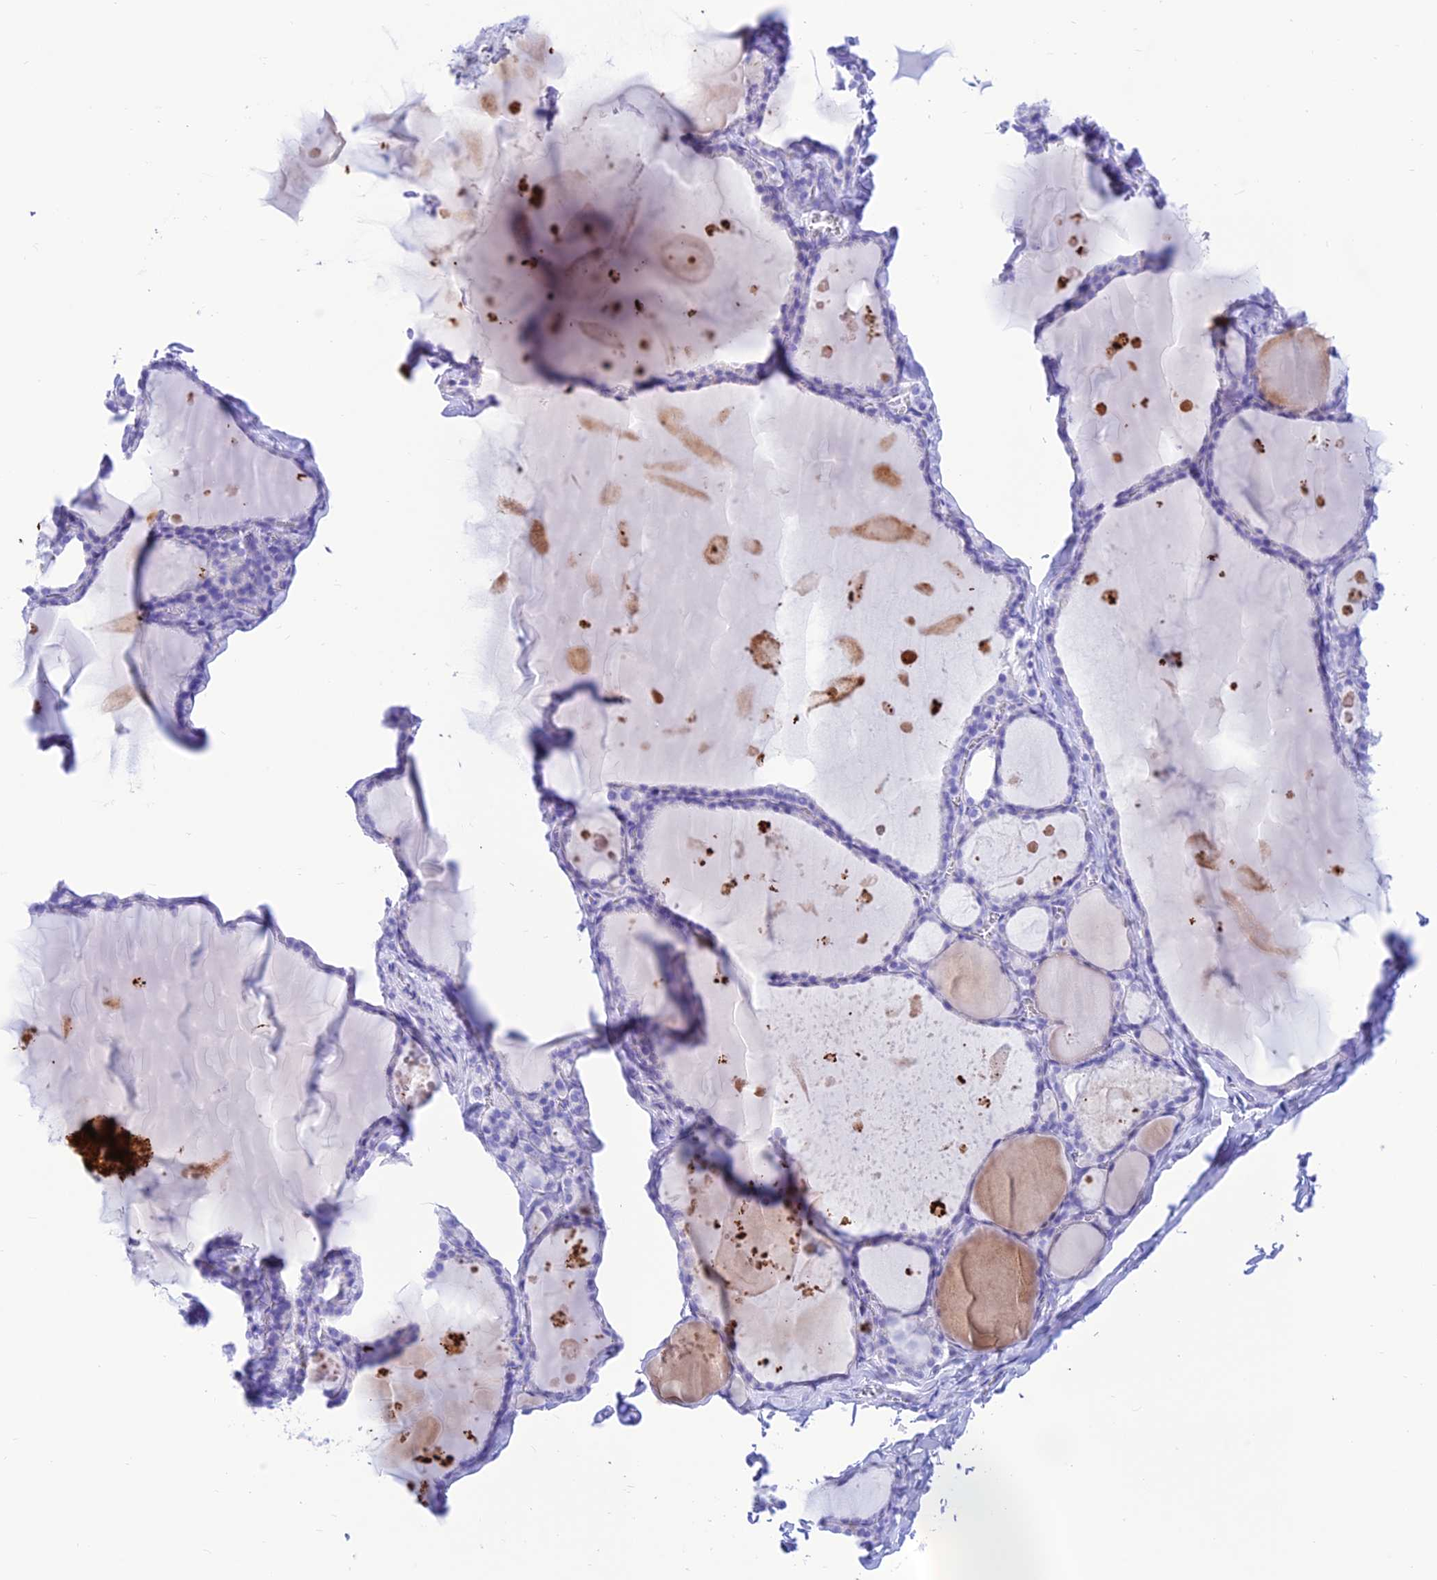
{"staining": {"intensity": "negative", "quantity": "none", "location": "none"}, "tissue": "thyroid gland", "cell_type": "Glandular cells", "image_type": "normal", "snomed": [{"axis": "morphology", "description": "Normal tissue, NOS"}, {"axis": "topography", "description": "Thyroid gland"}], "caption": "Glandular cells are negative for brown protein staining in unremarkable thyroid gland. (Brightfield microscopy of DAB IHC at high magnification).", "gene": "PRNP", "patient": {"sex": "male", "age": 56}}